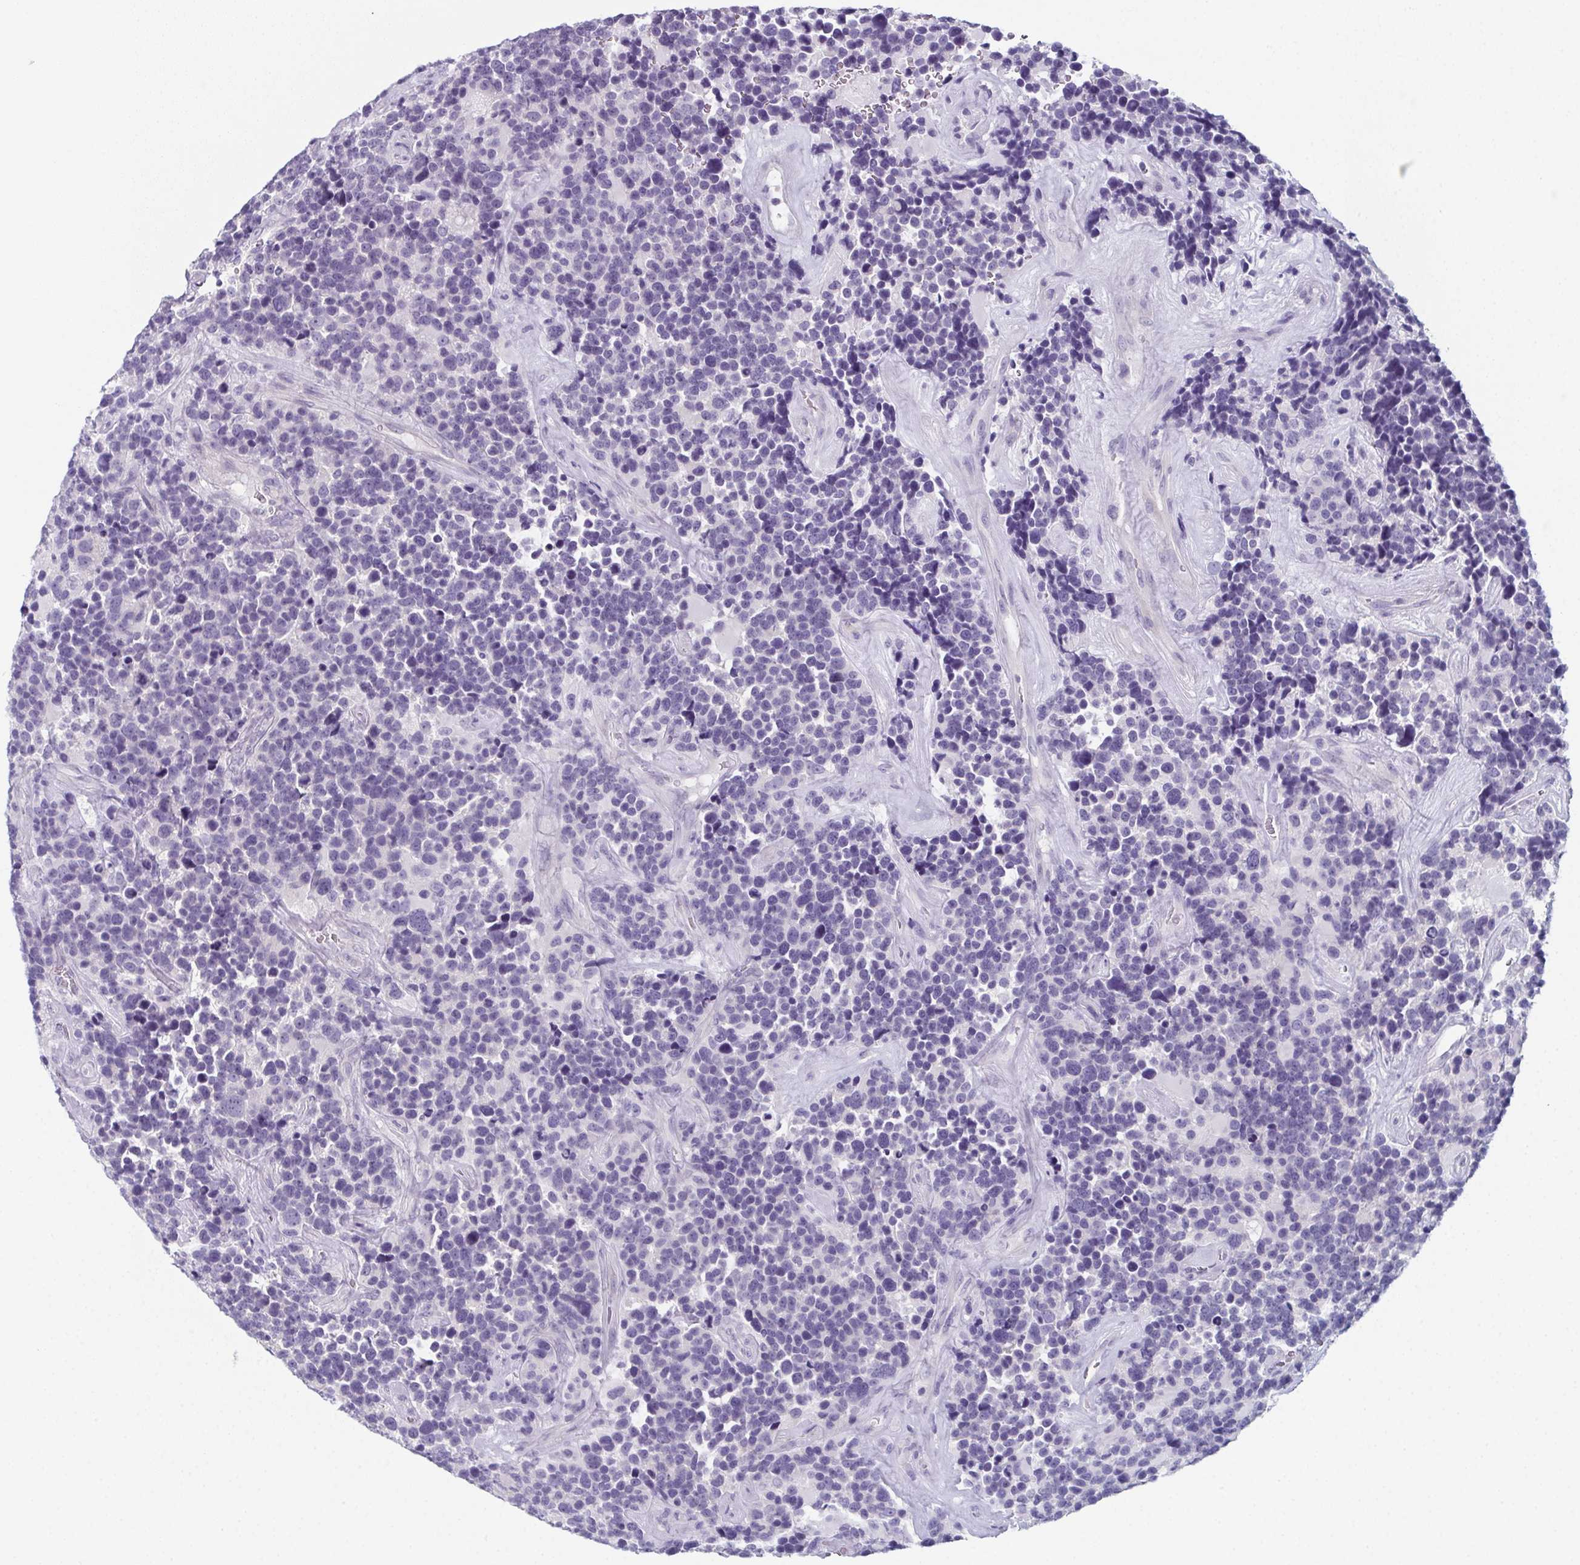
{"staining": {"intensity": "negative", "quantity": "none", "location": "none"}, "tissue": "glioma", "cell_type": "Tumor cells", "image_type": "cancer", "snomed": [{"axis": "morphology", "description": "Glioma, malignant, High grade"}, {"axis": "topography", "description": "Brain"}], "caption": "Malignant glioma (high-grade) stained for a protein using immunohistochemistry (IHC) exhibits no expression tumor cells.", "gene": "ENKUR", "patient": {"sex": "male", "age": 33}}